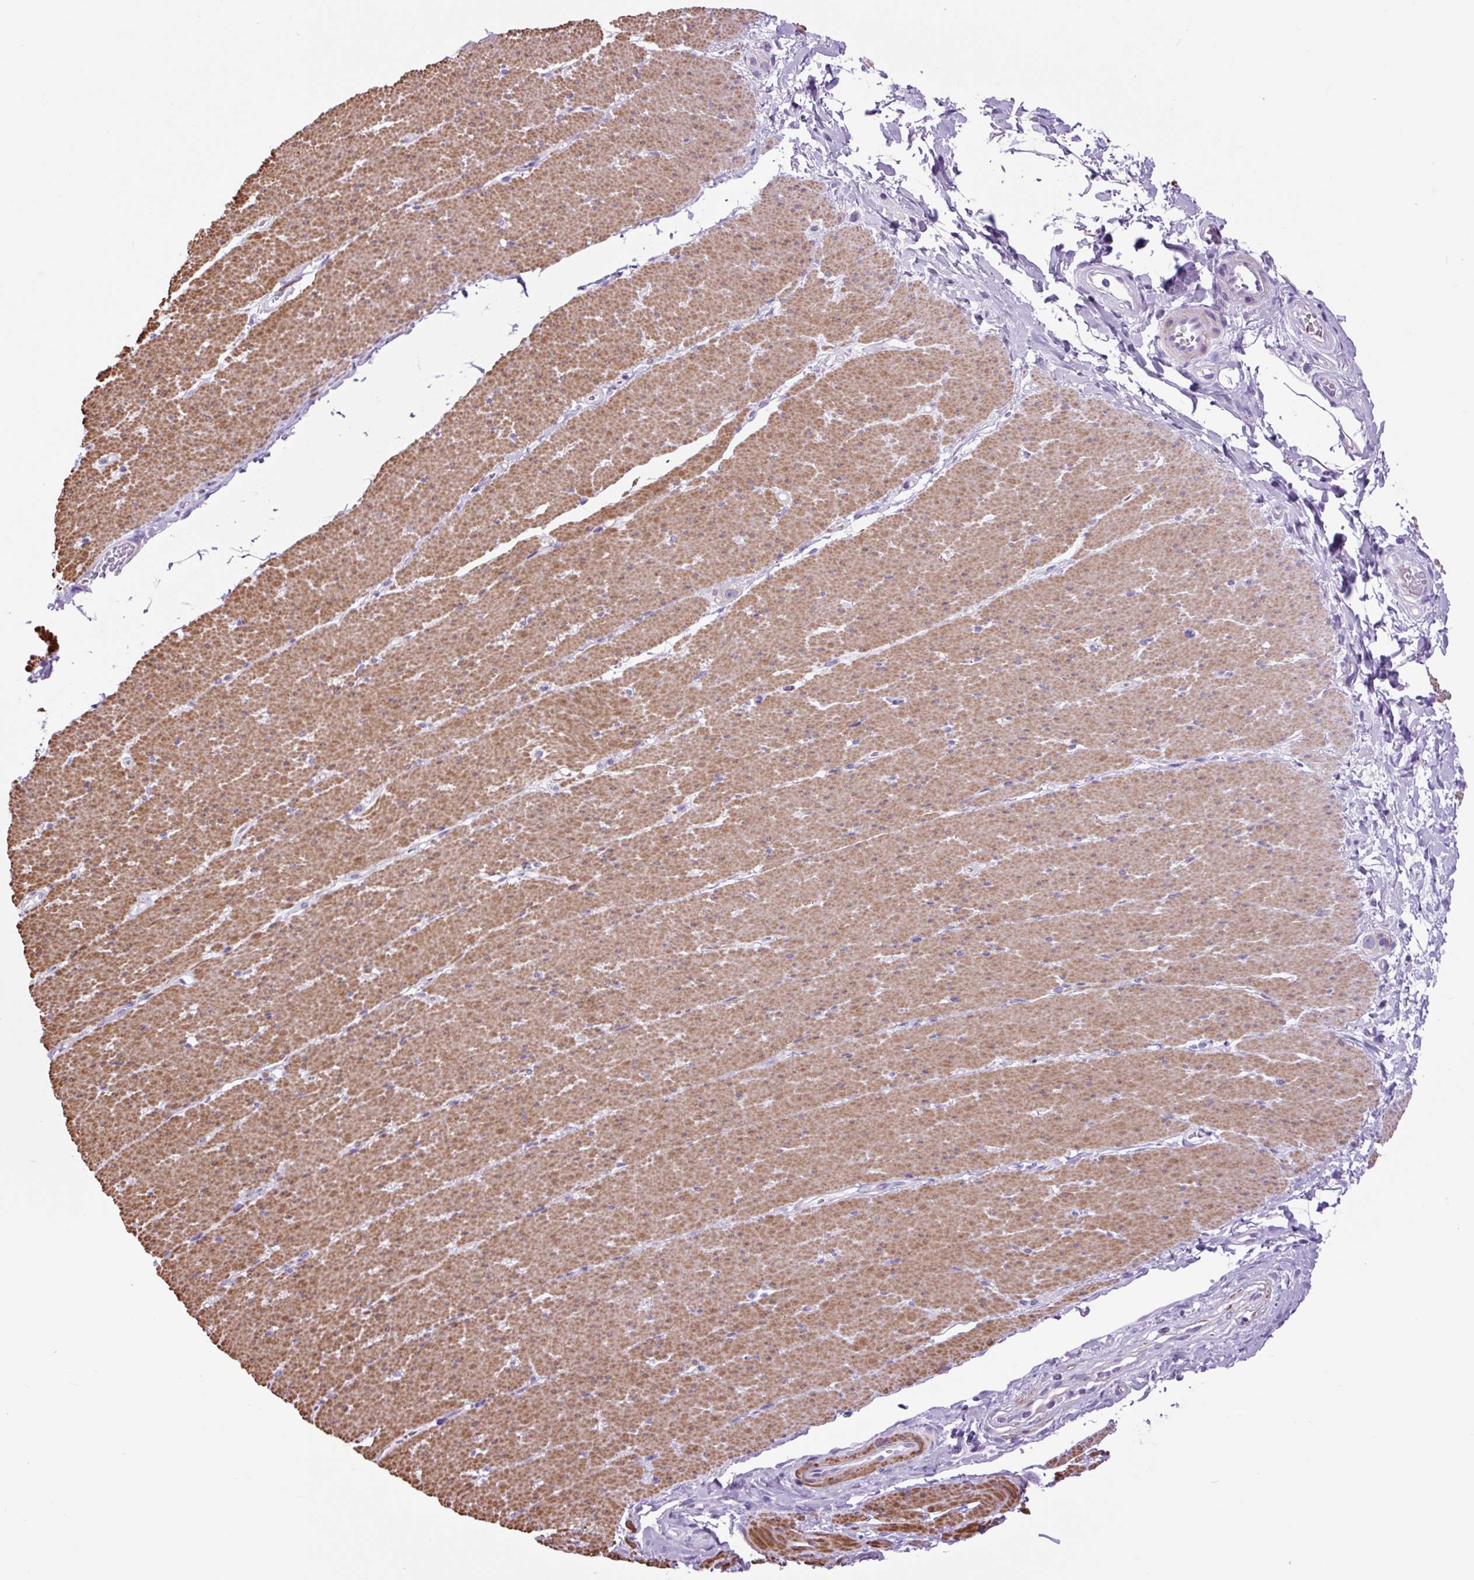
{"staining": {"intensity": "moderate", "quantity": ">75%", "location": "cytoplasmic/membranous"}, "tissue": "smooth muscle", "cell_type": "Smooth muscle cells", "image_type": "normal", "snomed": [{"axis": "morphology", "description": "Normal tissue, NOS"}, {"axis": "topography", "description": "Smooth muscle"}, {"axis": "topography", "description": "Rectum"}], "caption": "Immunohistochemistry (IHC) histopathology image of unremarkable smooth muscle stained for a protein (brown), which exhibits medium levels of moderate cytoplasmic/membranous expression in about >75% of smooth muscle cells.", "gene": "DPP6", "patient": {"sex": "male", "age": 53}}